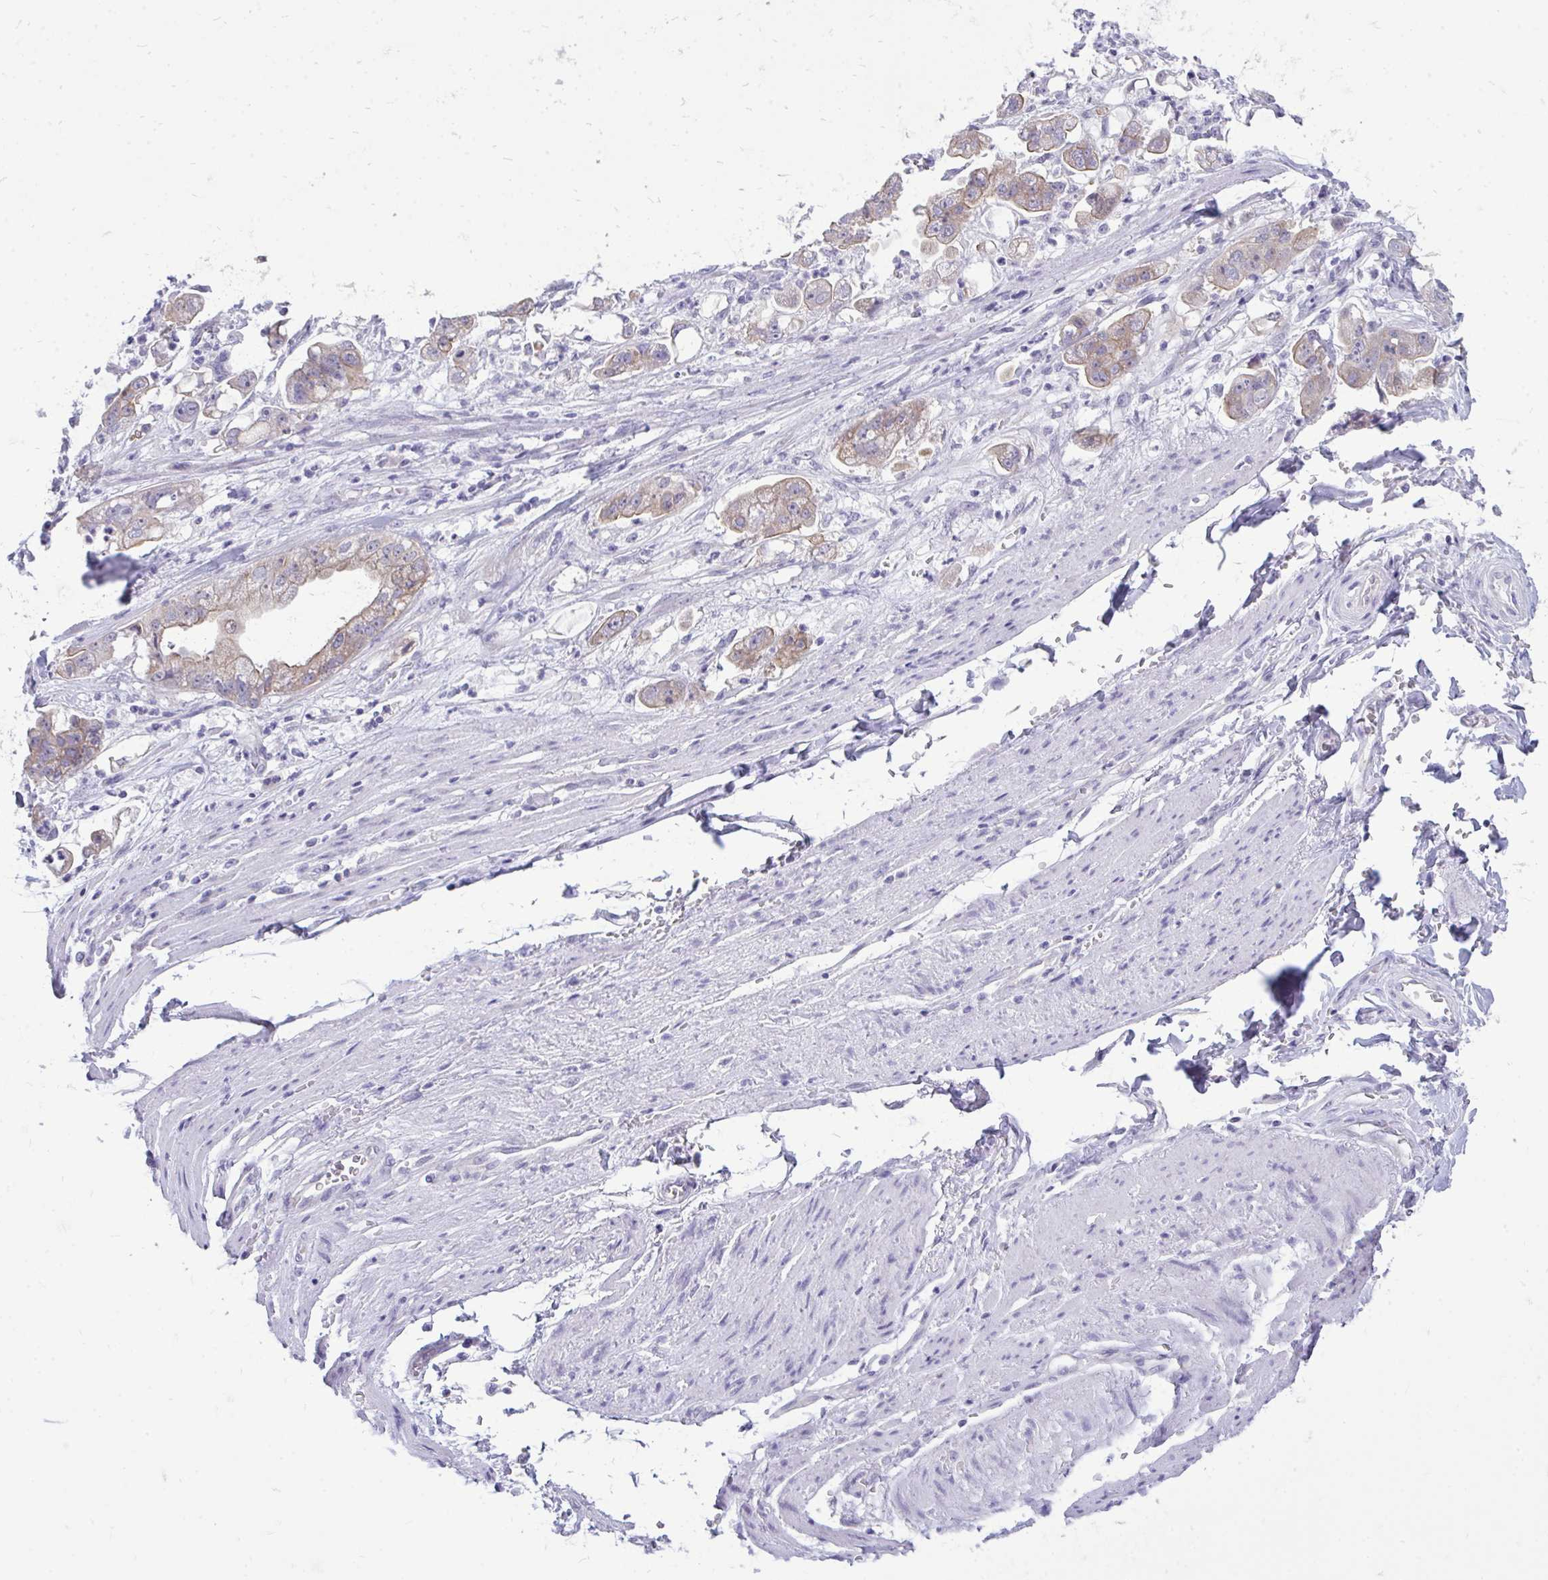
{"staining": {"intensity": "weak", "quantity": "25%-75%", "location": "cytoplasmic/membranous"}, "tissue": "stomach cancer", "cell_type": "Tumor cells", "image_type": "cancer", "snomed": [{"axis": "morphology", "description": "Adenocarcinoma, NOS"}, {"axis": "topography", "description": "Stomach"}], "caption": "Tumor cells reveal low levels of weak cytoplasmic/membranous positivity in approximately 25%-75% of cells in human stomach cancer. The protein of interest is shown in brown color, while the nuclei are stained blue.", "gene": "SPTBN2", "patient": {"sex": "male", "age": 62}}